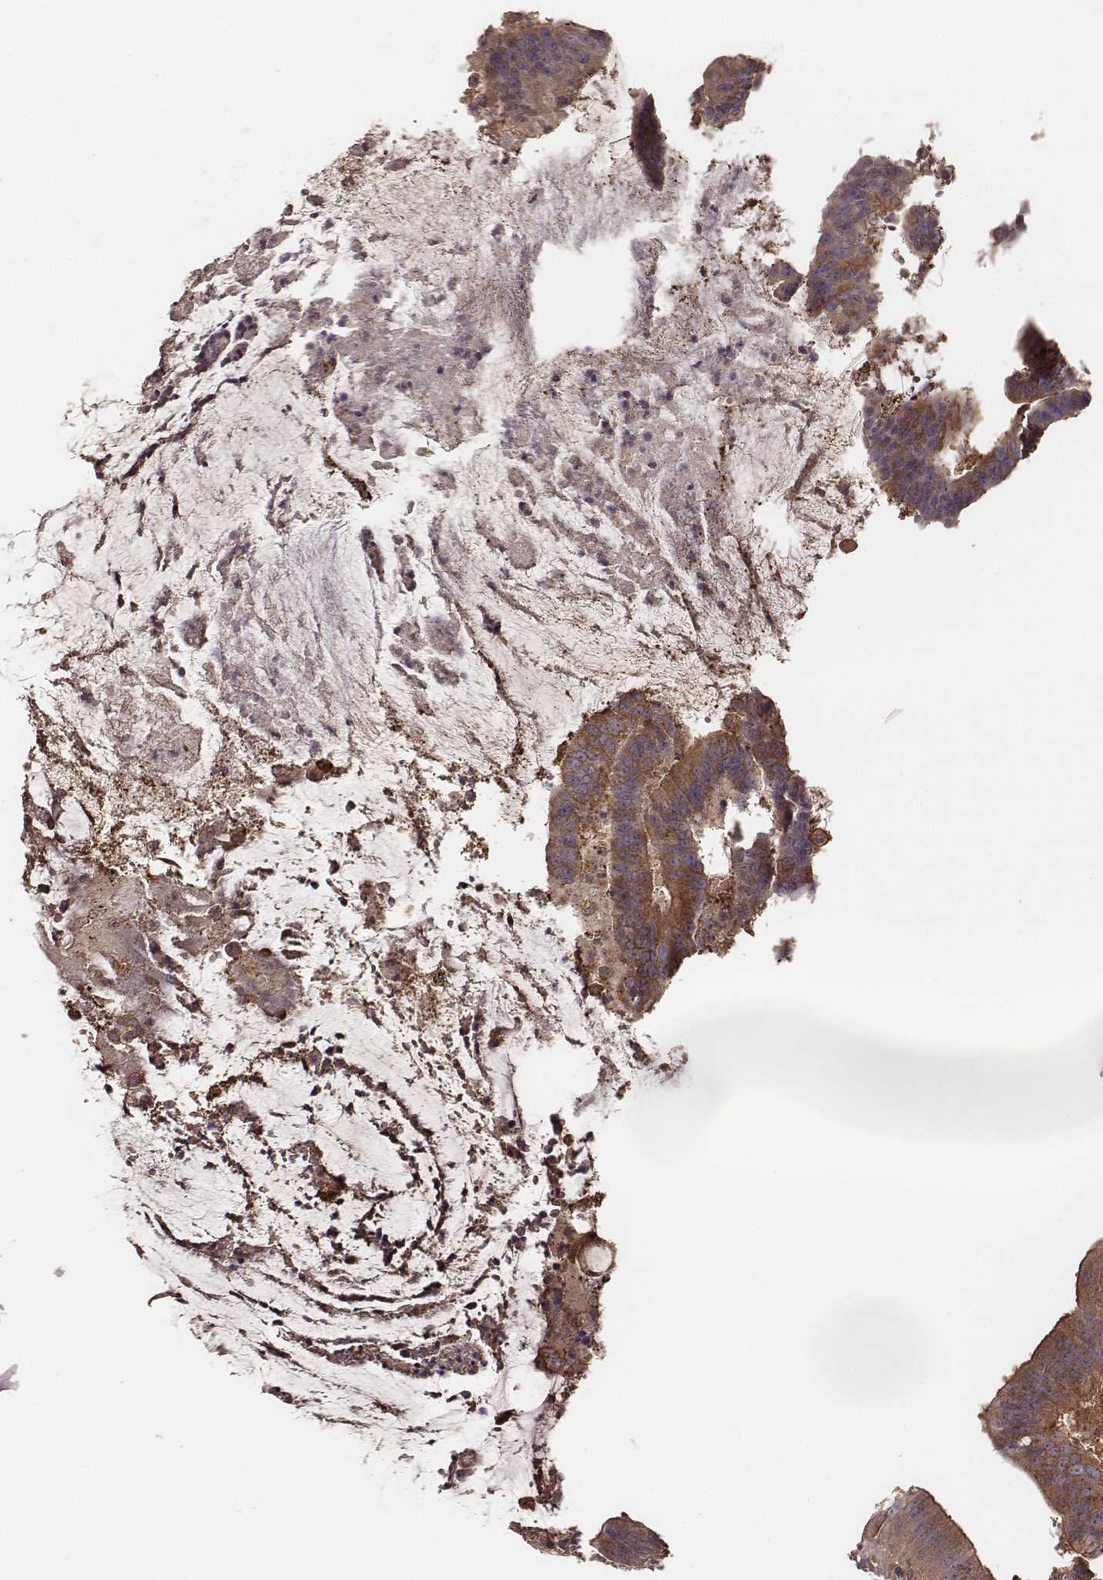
{"staining": {"intensity": "moderate", "quantity": ">75%", "location": "cytoplasmic/membranous"}, "tissue": "colorectal cancer", "cell_type": "Tumor cells", "image_type": "cancer", "snomed": [{"axis": "morphology", "description": "Adenocarcinoma, NOS"}, {"axis": "topography", "description": "Colon"}], "caption": "IHC staining of adenocarcinoma (colorectal), which displays medium levels of moderate cytoplasmic/membranous expression in about >75% of tumor cells indicating moderate cytoplasmic/membranous protein expression. The staining was performed using DAB (3,3'-diaminobenzidine) (brown) for protein detection and nuclei were counterstained in hematoxylin (blue).", "gene": "VPS26A", "patient": {"sex": "female", "age": 43}}